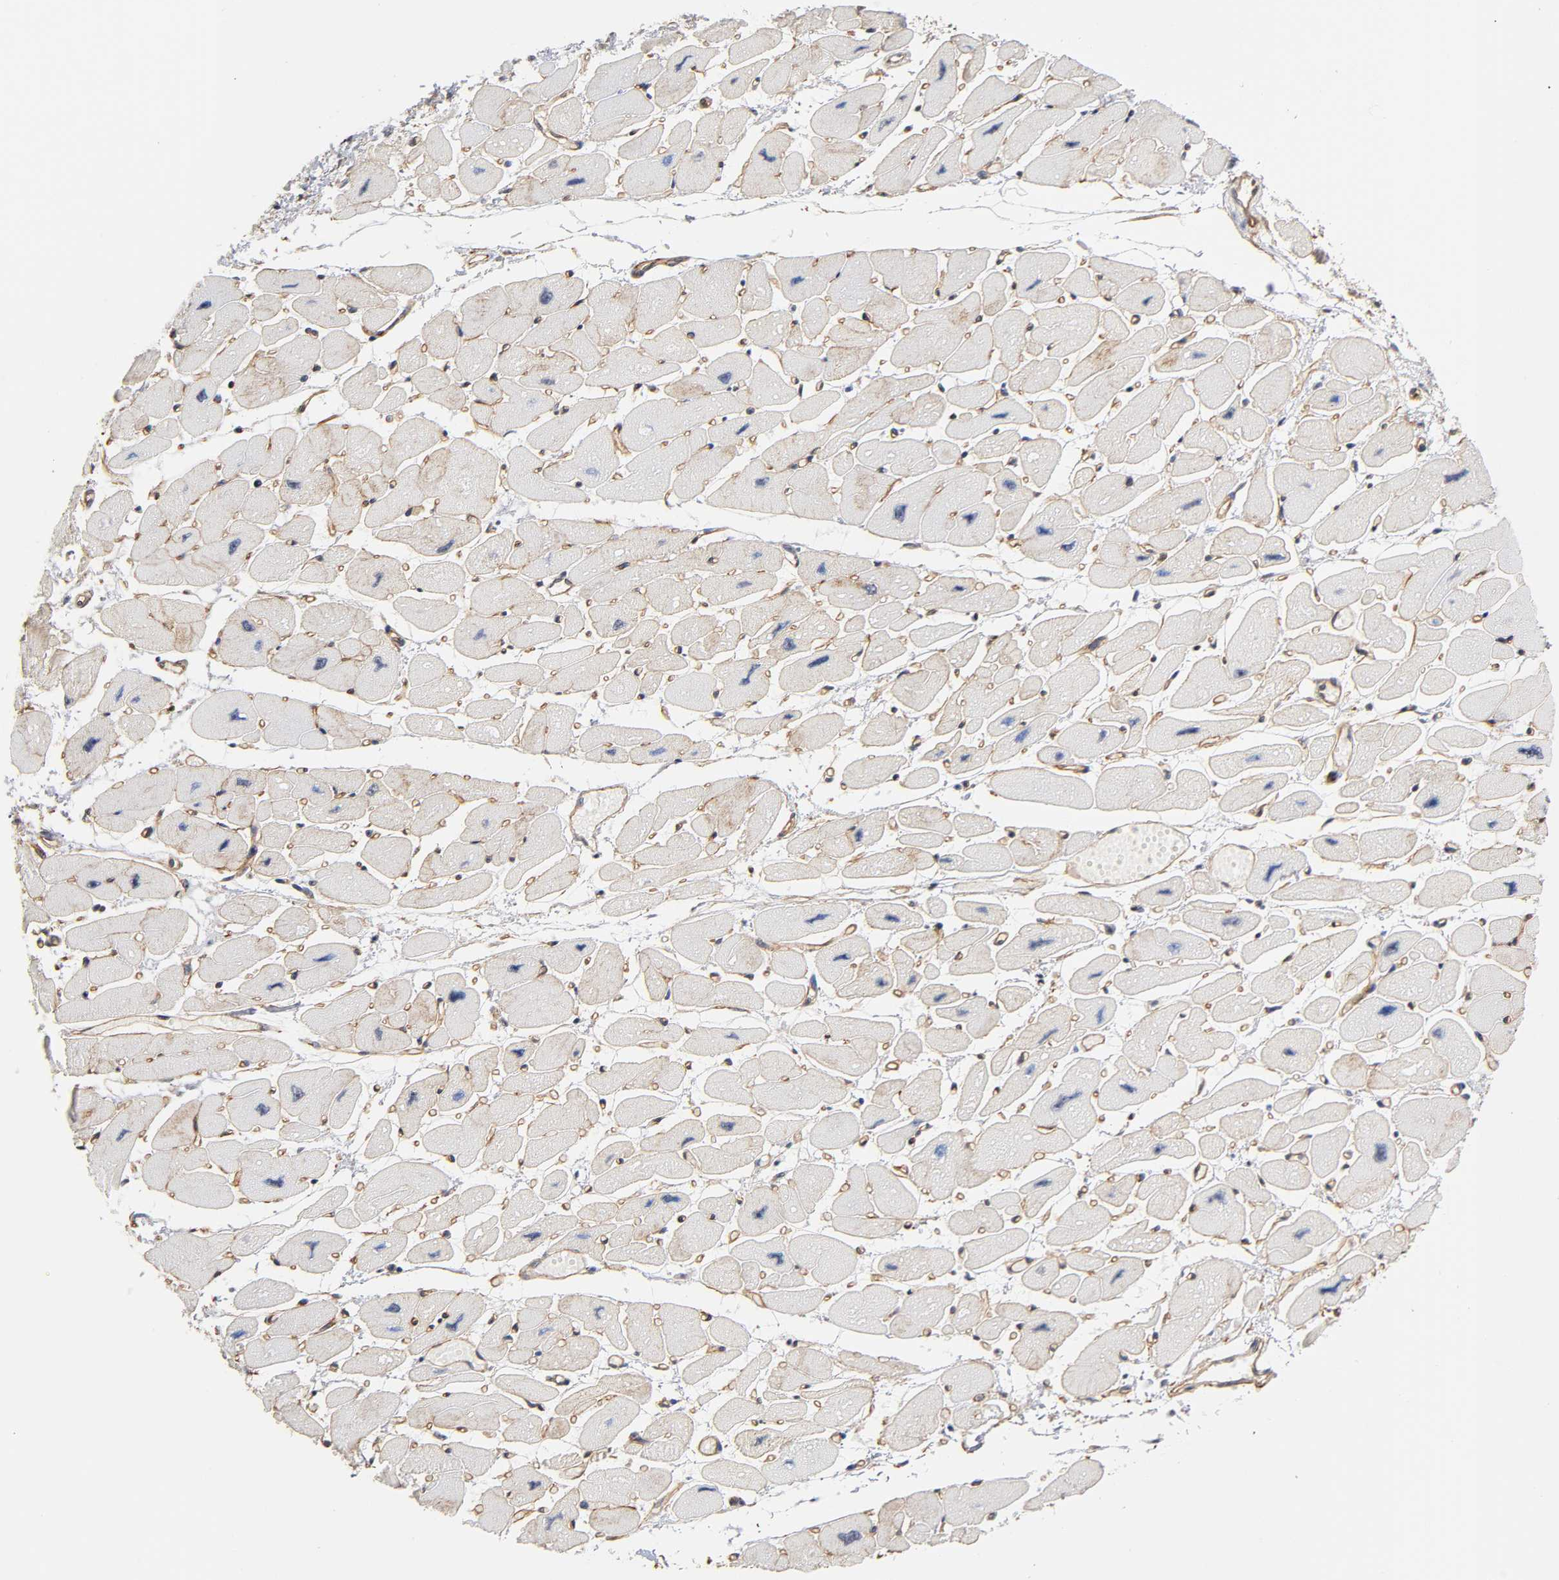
{"staining": {"intensity": "negative", "quantity": "none", "location": "none"}, "tissue": "heart muscle", "cell_type": "Cardiomyocytes", "image_type": "normal", "snomed": [{"axis": "morphology", "description": "Normal tissue, NOS"}, {"axis": "topography", "description": "Heart"}], "caption": "High power microscopy histopathology image of an immunohistochemistry photomicrograph of unremarkable heart muscle, revealing no significant staining in cardiomyocytes. The staining is performed using DAB (3,3'-diaminobenzidine) brown chromogen with nuclei counter-stained in using hematoxylin.", "gene": "SPTAN1", "patient": {"sex": "female", "age": 54}}